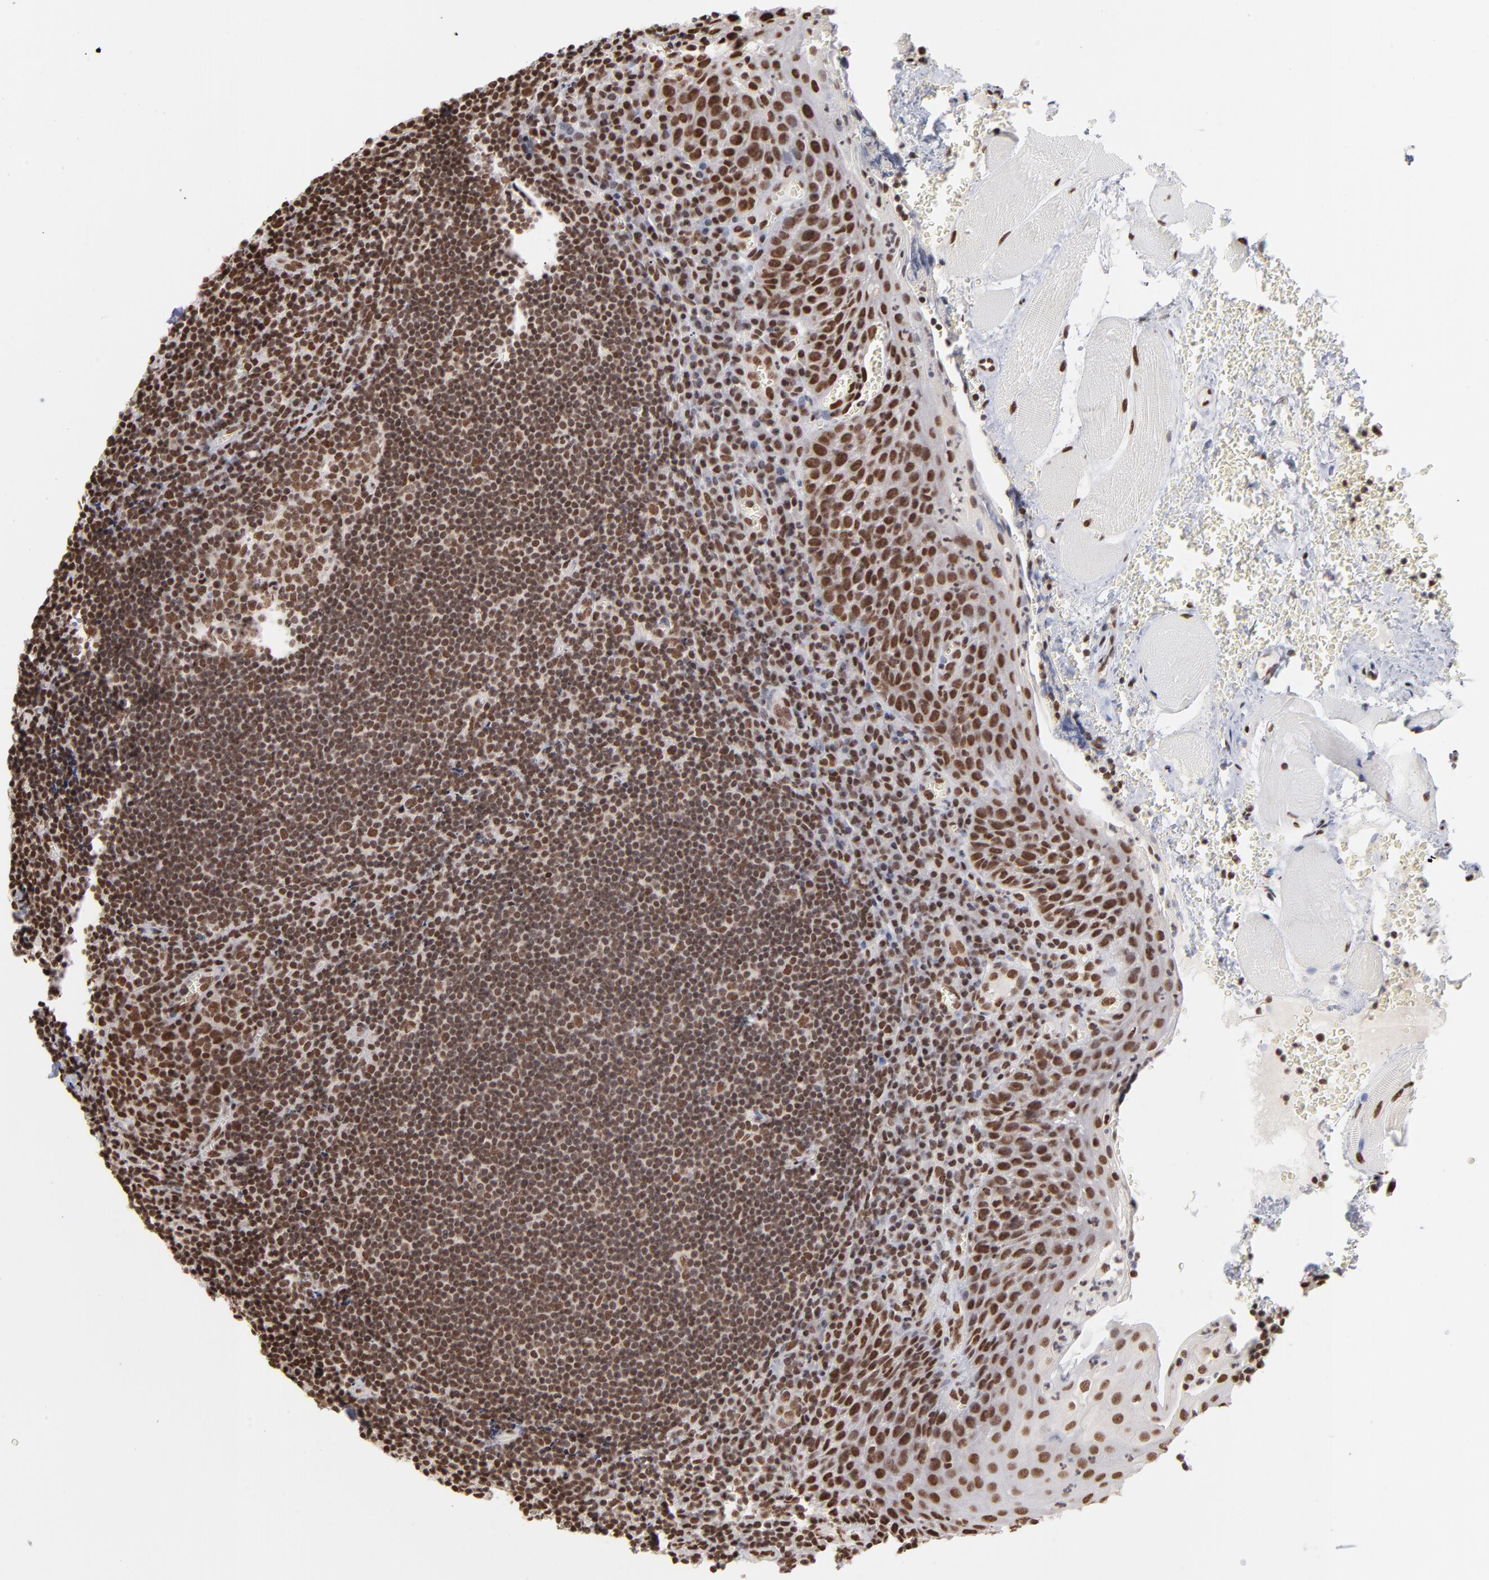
{"staining": {"intensity": "moderate", "quantity": ">75%", "location": "nuclear"}, "tissue": "tonsil", "cell_type": "Germinal center cells", "image_type": "normal", "snomed": [{"axis": "morphology", "description": "Normal tissue, NOS"}, {"axis": "topography", "description": "Tonsil"}], "caption": "This micrograph exhibits immunohistochemistry staining of unremarkable tonsil, with medium moderate nuclear expression in approximately >75% of germinal center cells.", "gene": "ZNF3", "patient": {"sex": "male", "age": 20}}